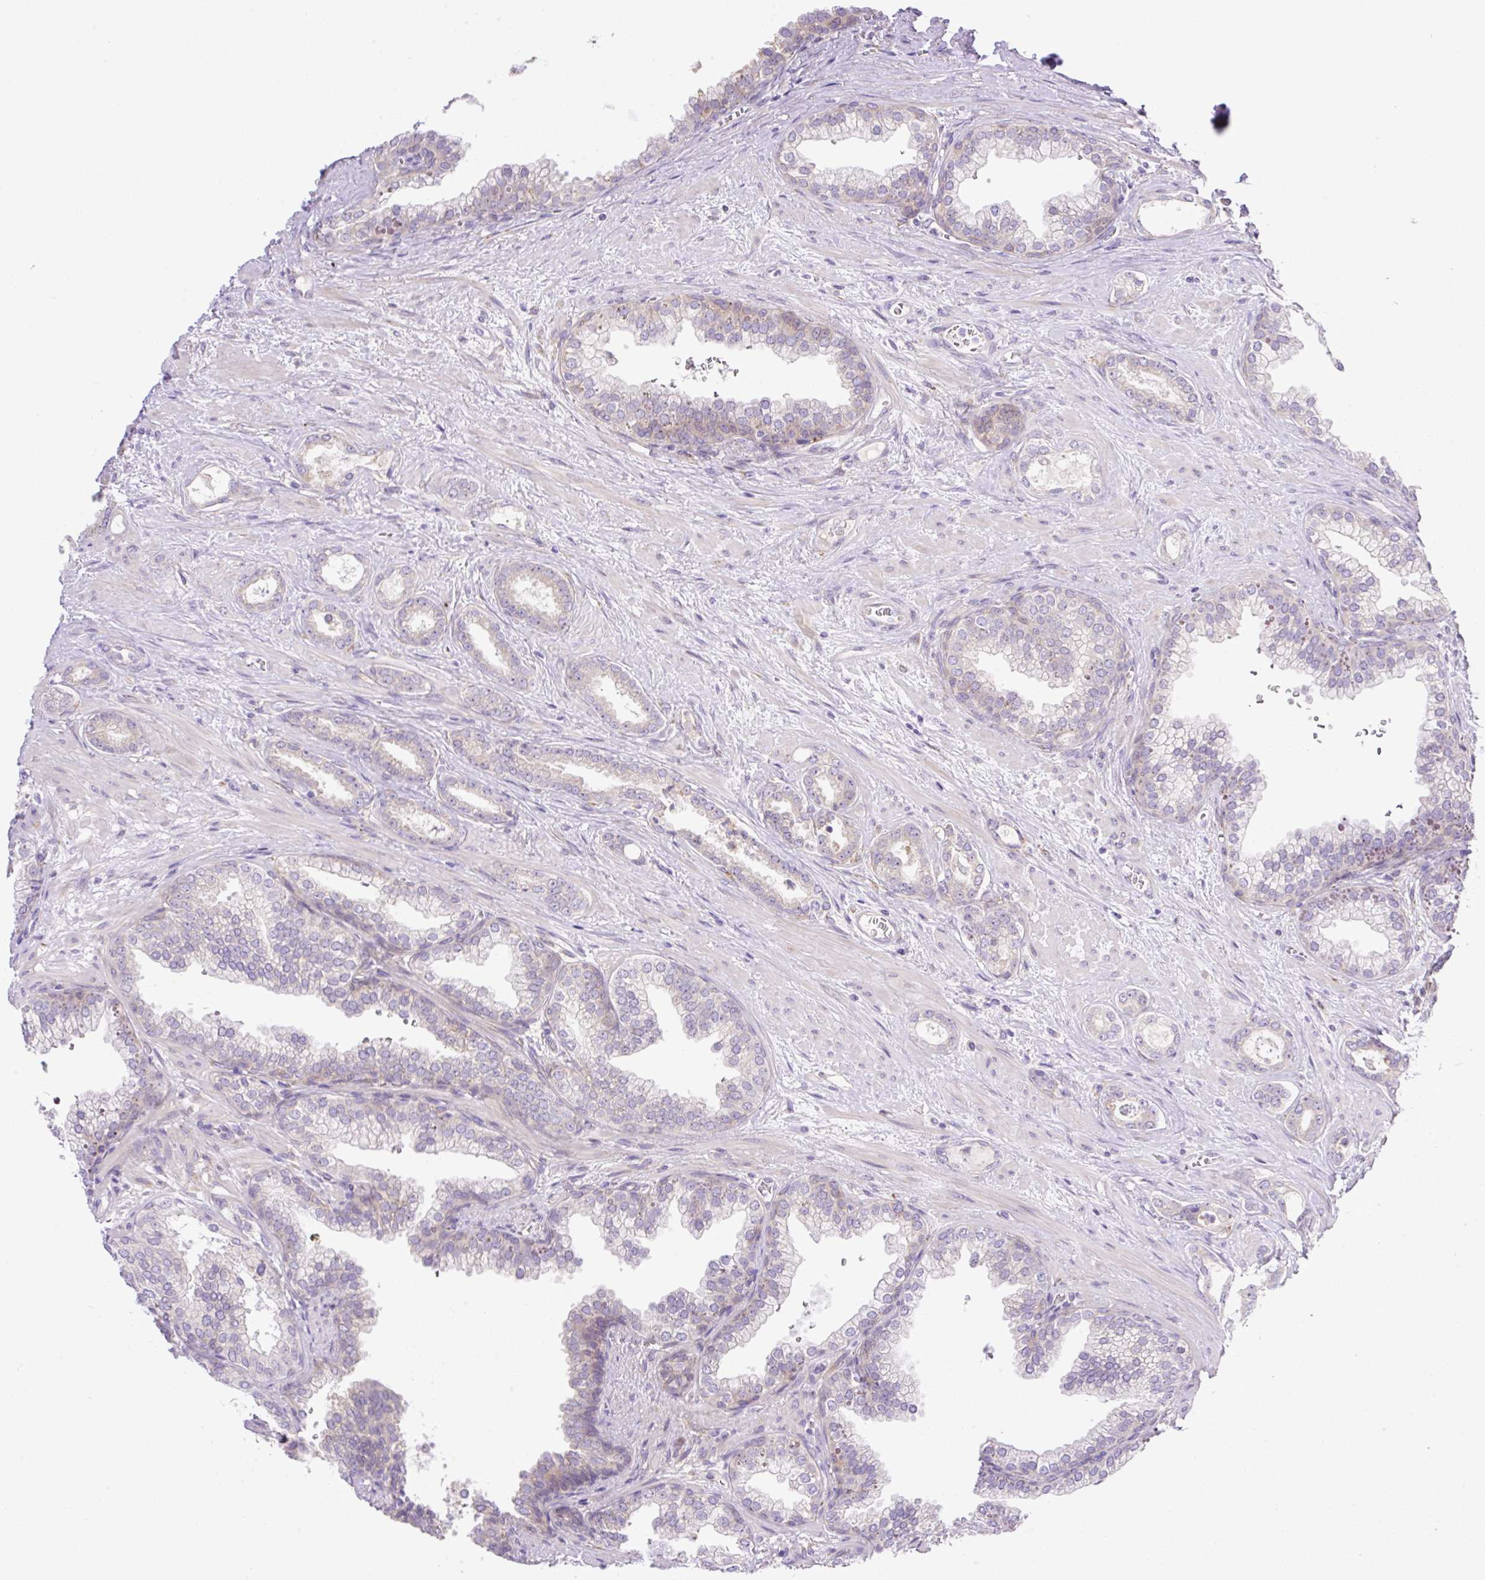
{"staining": {"intensity": "negative", "quantity": "none", "location": "none"}, "tissue": "prostate cancer", "cell_type": "Tumor cells", "image_type": "cancer", "snomed": [{"axis": "morphology", "description": "Adenocarcinoma, High grade"}, {"axis": "topography", "description": "Prostate"}], "caption": "Immunohistochemical staining of prostate cancer (high-grade adenocarcinoma) reveals no significant staining in tumor cells.", "gene": "POFUT1", "patient": {"sex": "male", "age": 58}}